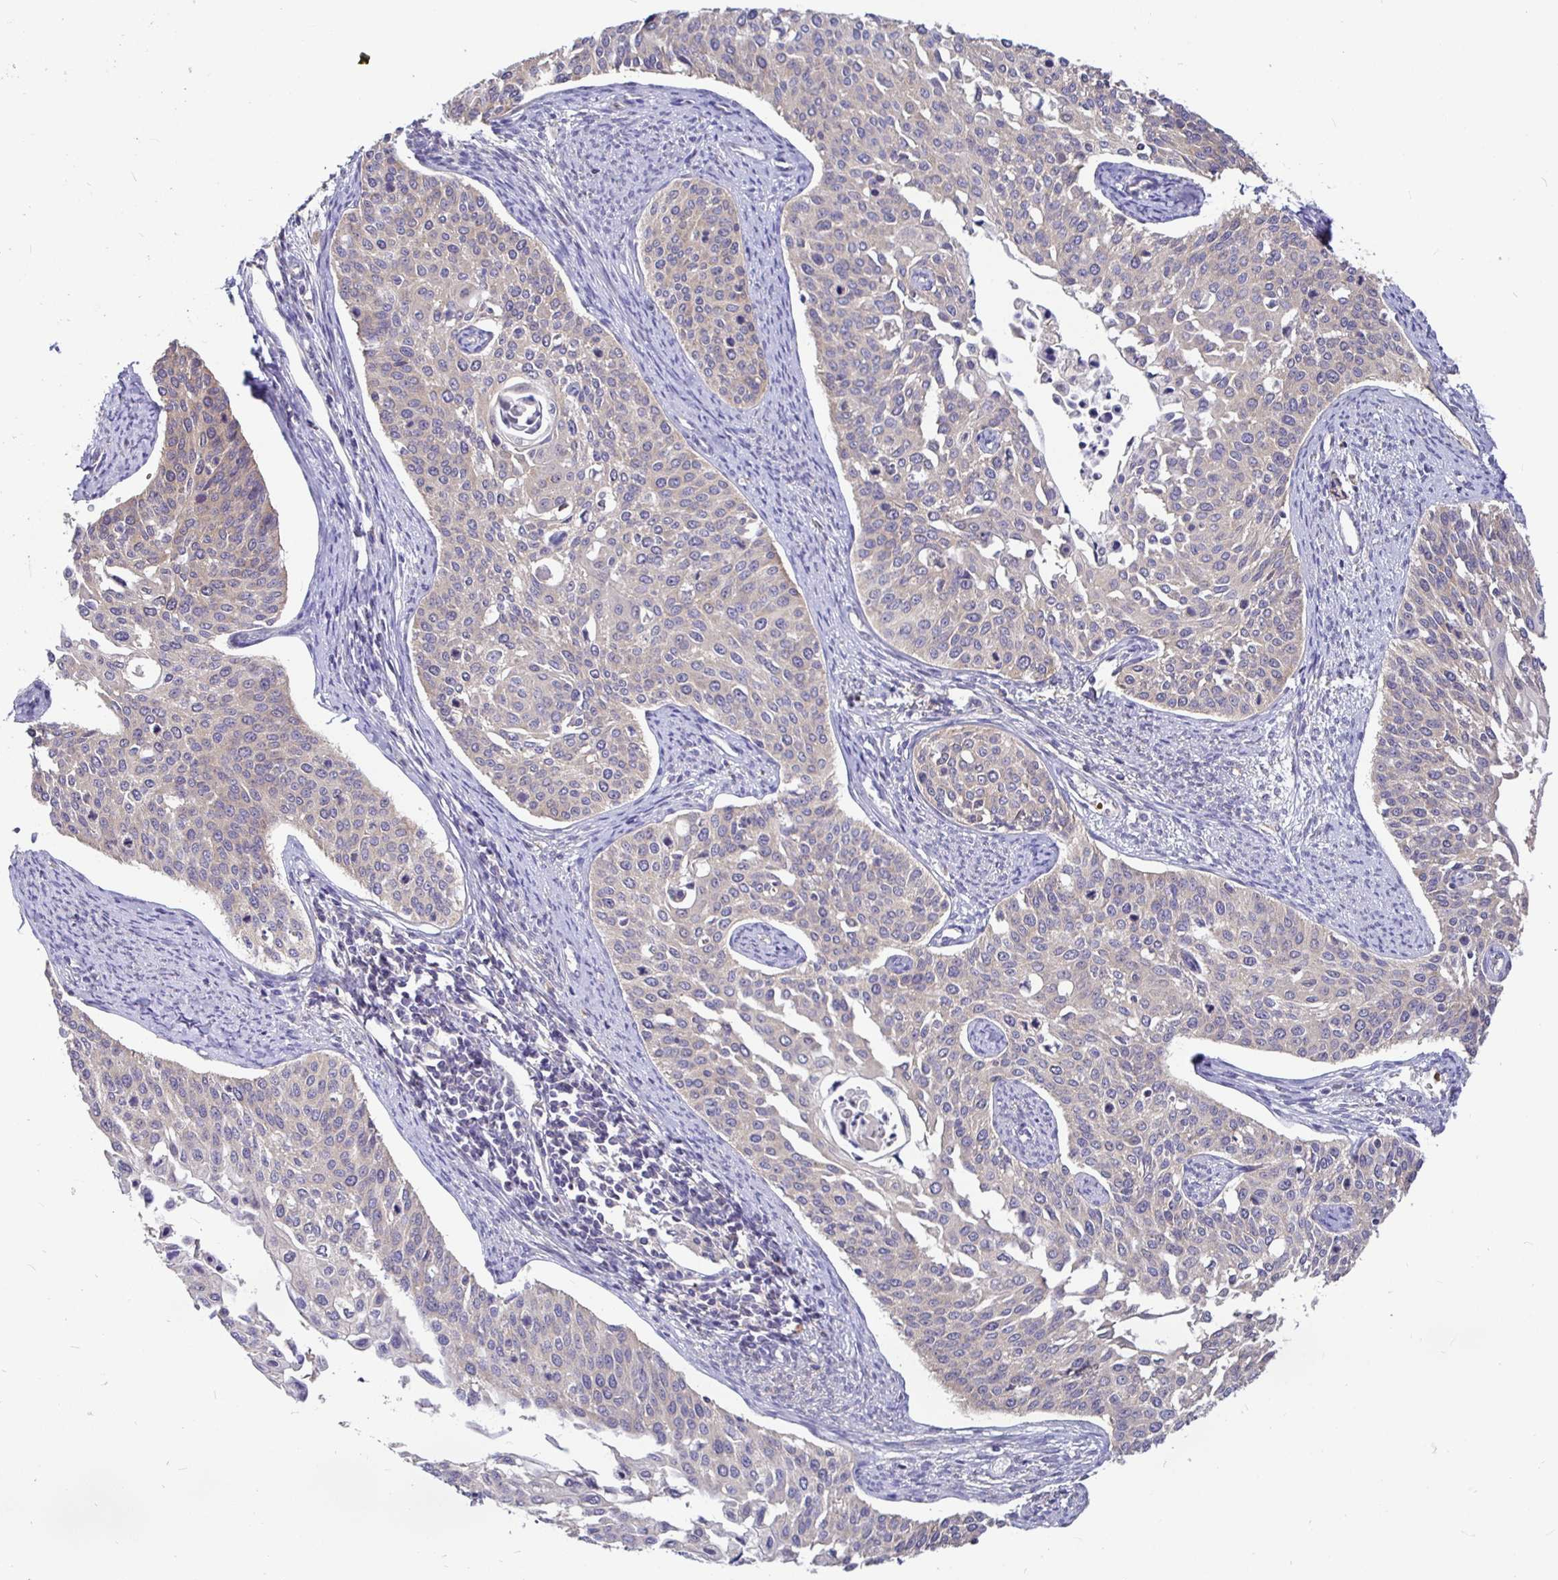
{"staining": {"intensity": "negative", "quantity": "none", "location": "none"}, "tissue": "cervical cancer", "cell_type": "Tumor cells", "image_type": "cancer", "snomed": [{"axis": "morphology", "description": "Squamous cell carcinoma, NOS"}, {"axis": "topography", "description": "Cervix"}], "caption": "IHC photomicrograph of squamous cell carcinoma (cervical) stained for a protein (brown), which exhibits no expression in tumor cells.", "gene": "KIF21A", "patient": {"sex": "female", "age": 44}}